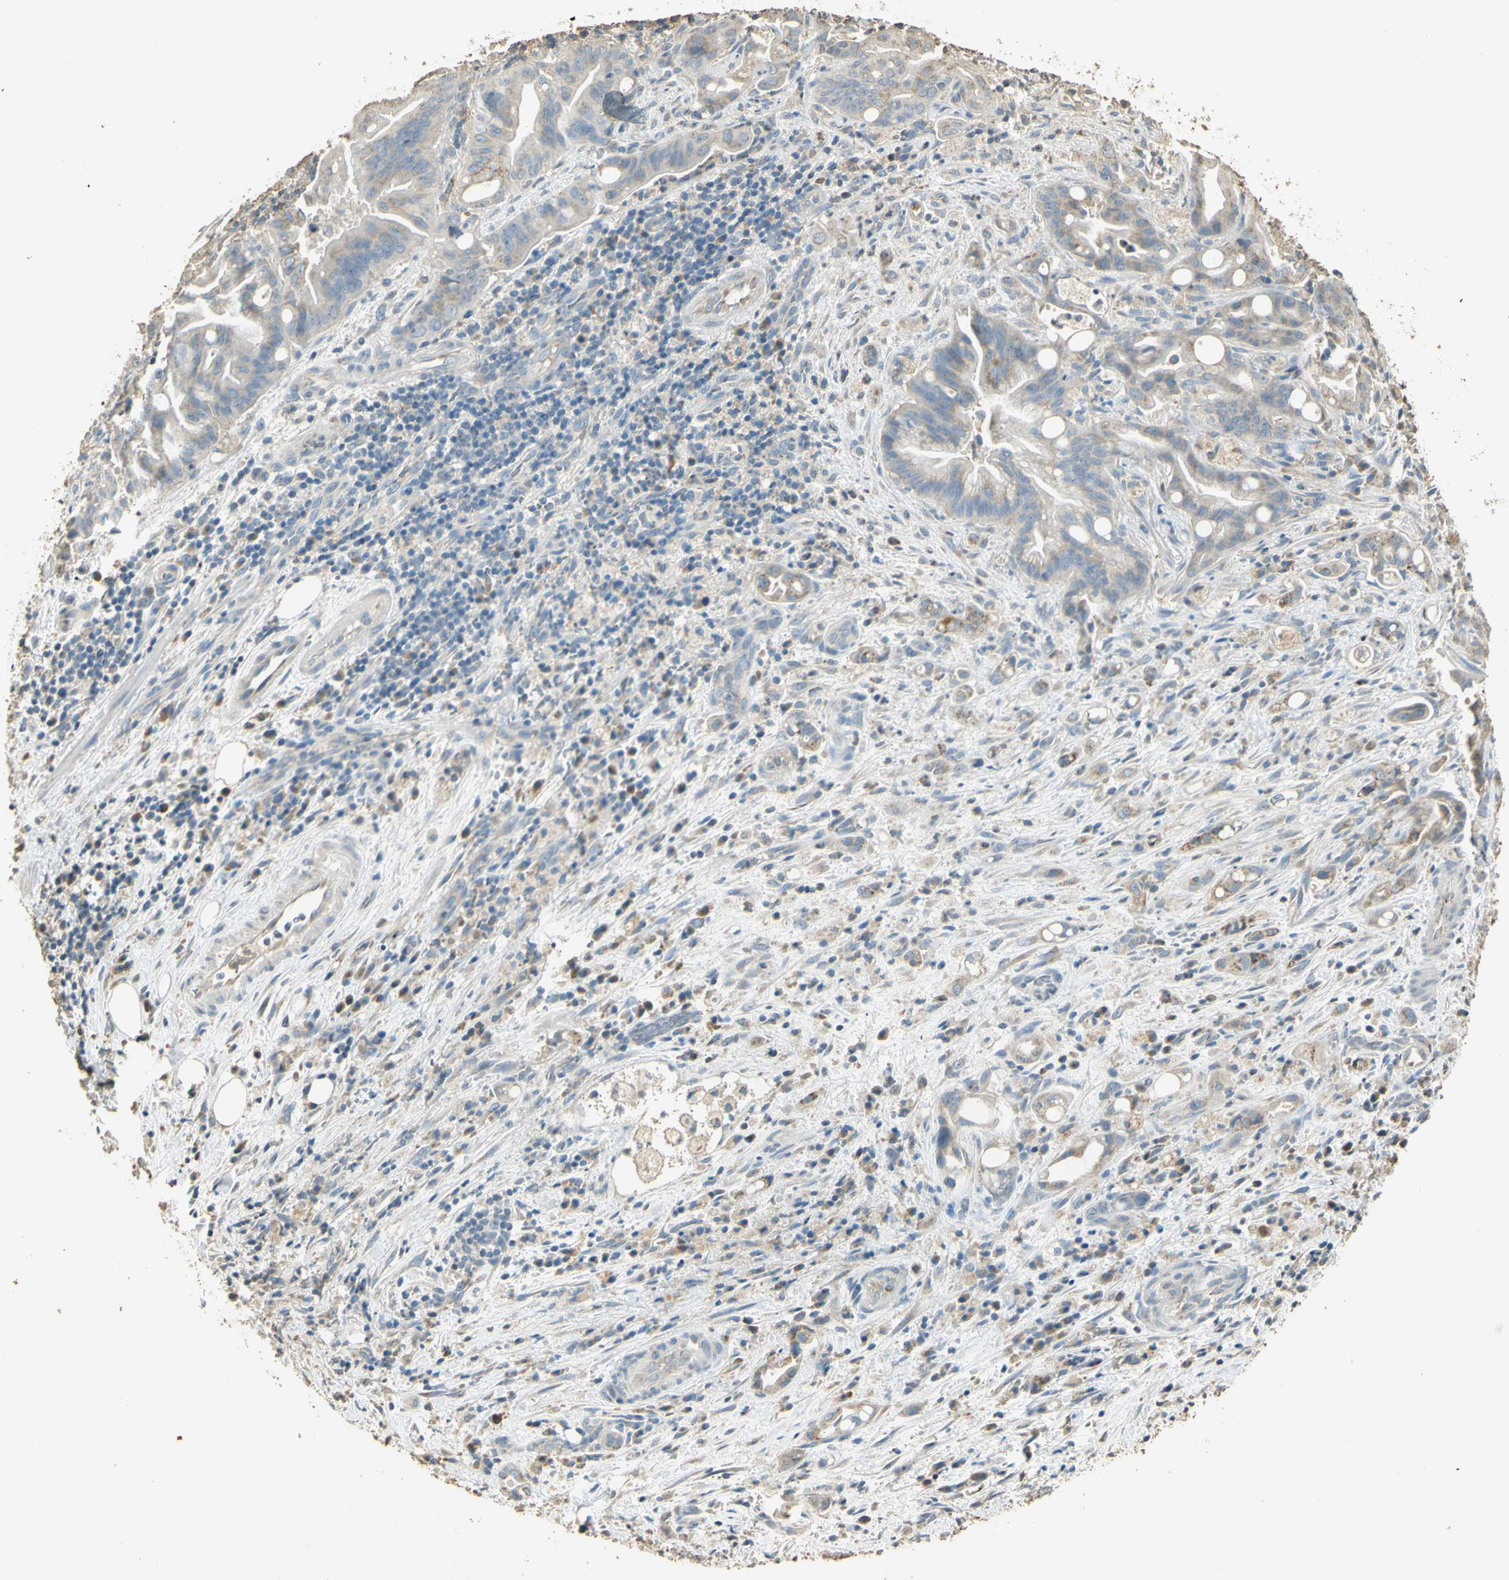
{"staining": {"intensity": "negative", "quantity": "none", "location": "none"}, "tissue": "liver cancer", "cell_type": "Tumor cells", "image_type": "cancer", "snomed": [{"axis": "morphology", "description": "Cholangiocarcinoma"}, {"axis": "topography", "description": "Liver"}], "caption": "Tumor cells show no significant protein positivity in cholangiocarcinoma (liver).", "gene": "UXS1", "patient": {"sex": "female", "age": 68}}